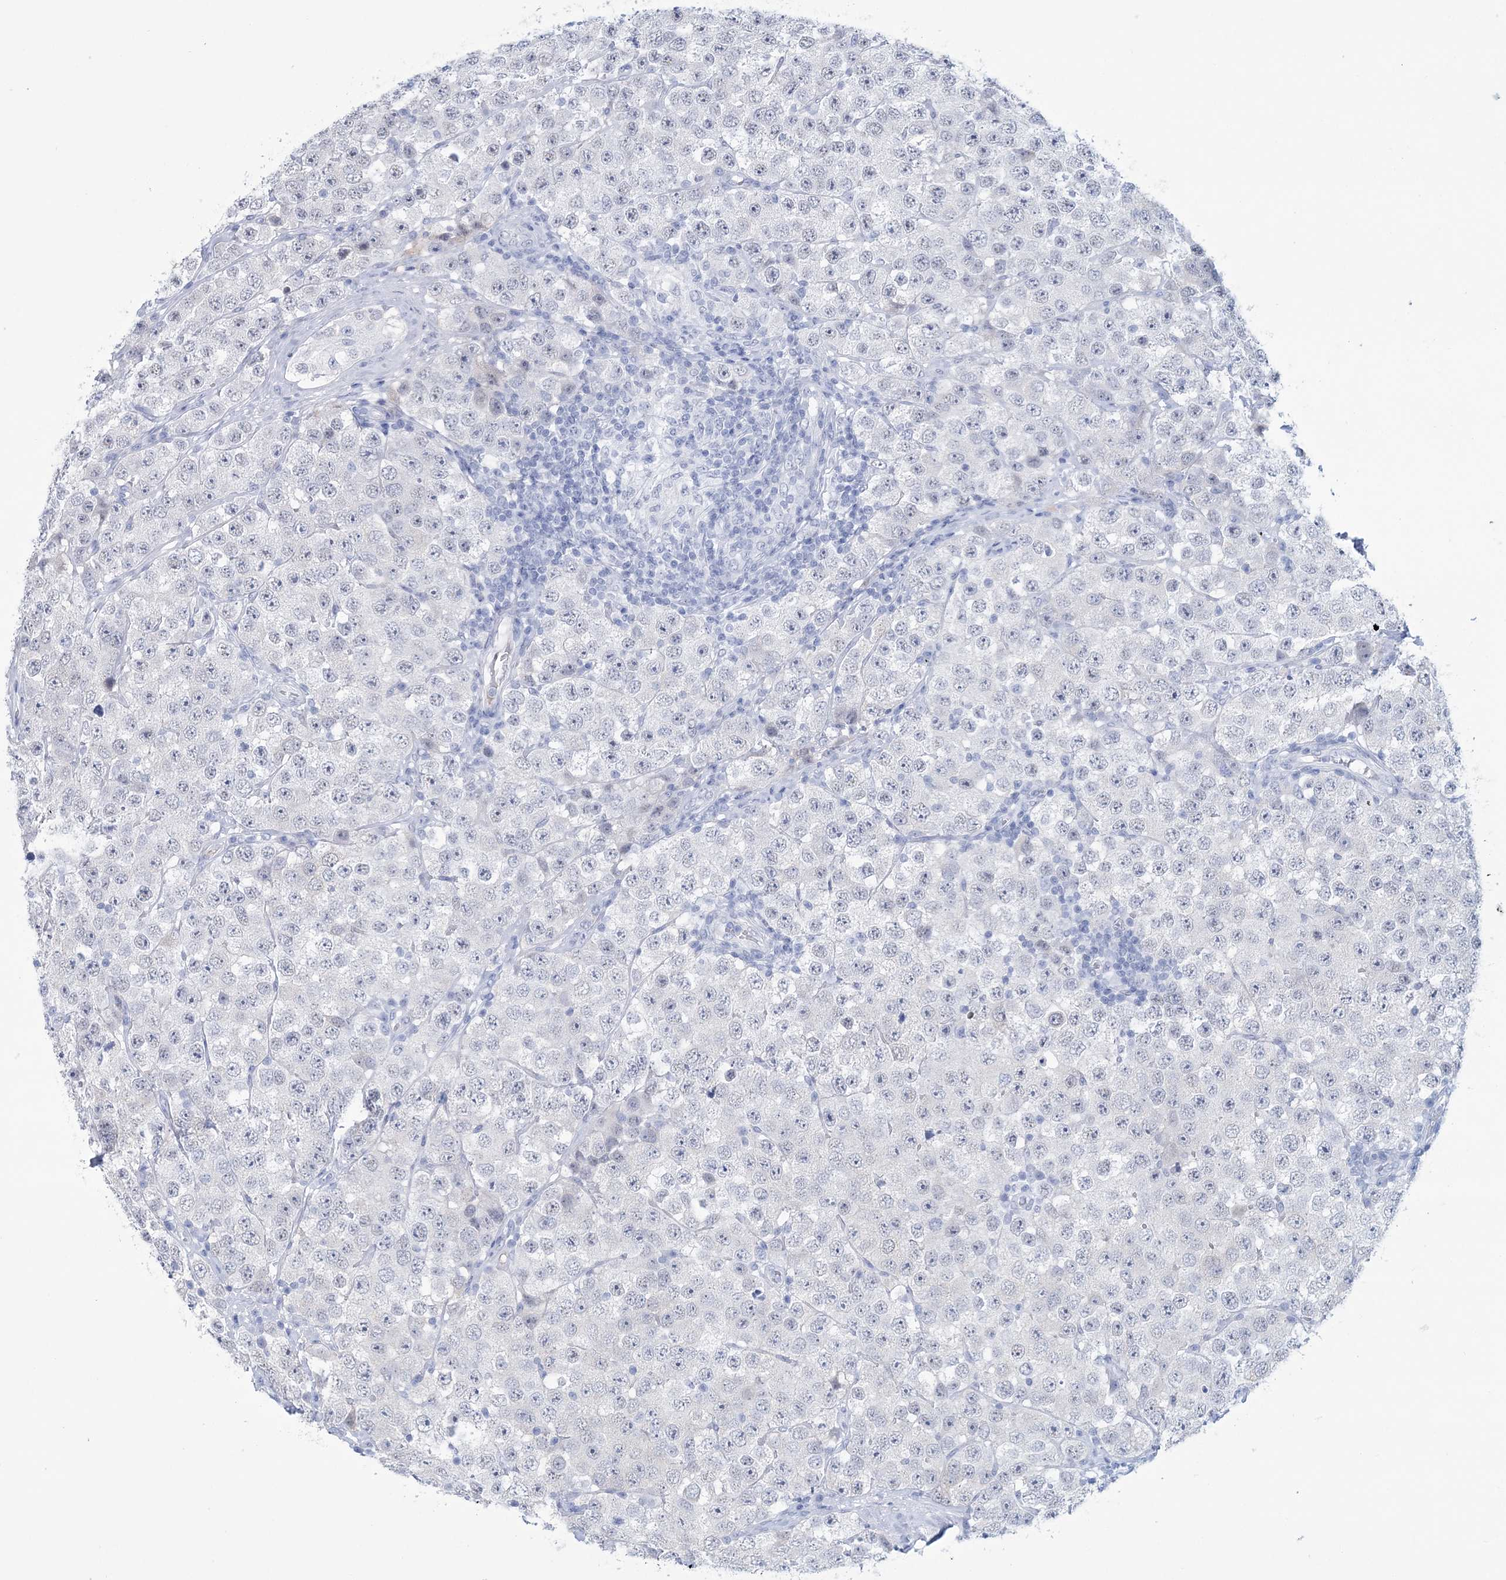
{"staining": {"intensity": "negative", "quantity": "none", "location": "none"}, "tissue": "testis cancer", "cell_type": "Tumor cells", "image_type": "cancer", "snomed": [{"axis": "morphology", "description": "Seminoma, NOS"}, {"axis": "topography", "description": "Testis"}], "caption": "The micrograph displays no significant expression in tumor cells of testis cancer (seminoma). (Brightfield microscopy of DAB IHC at high magnification).", "gene": "DPCD", "patient": {"sex": "male", "age": 28}}